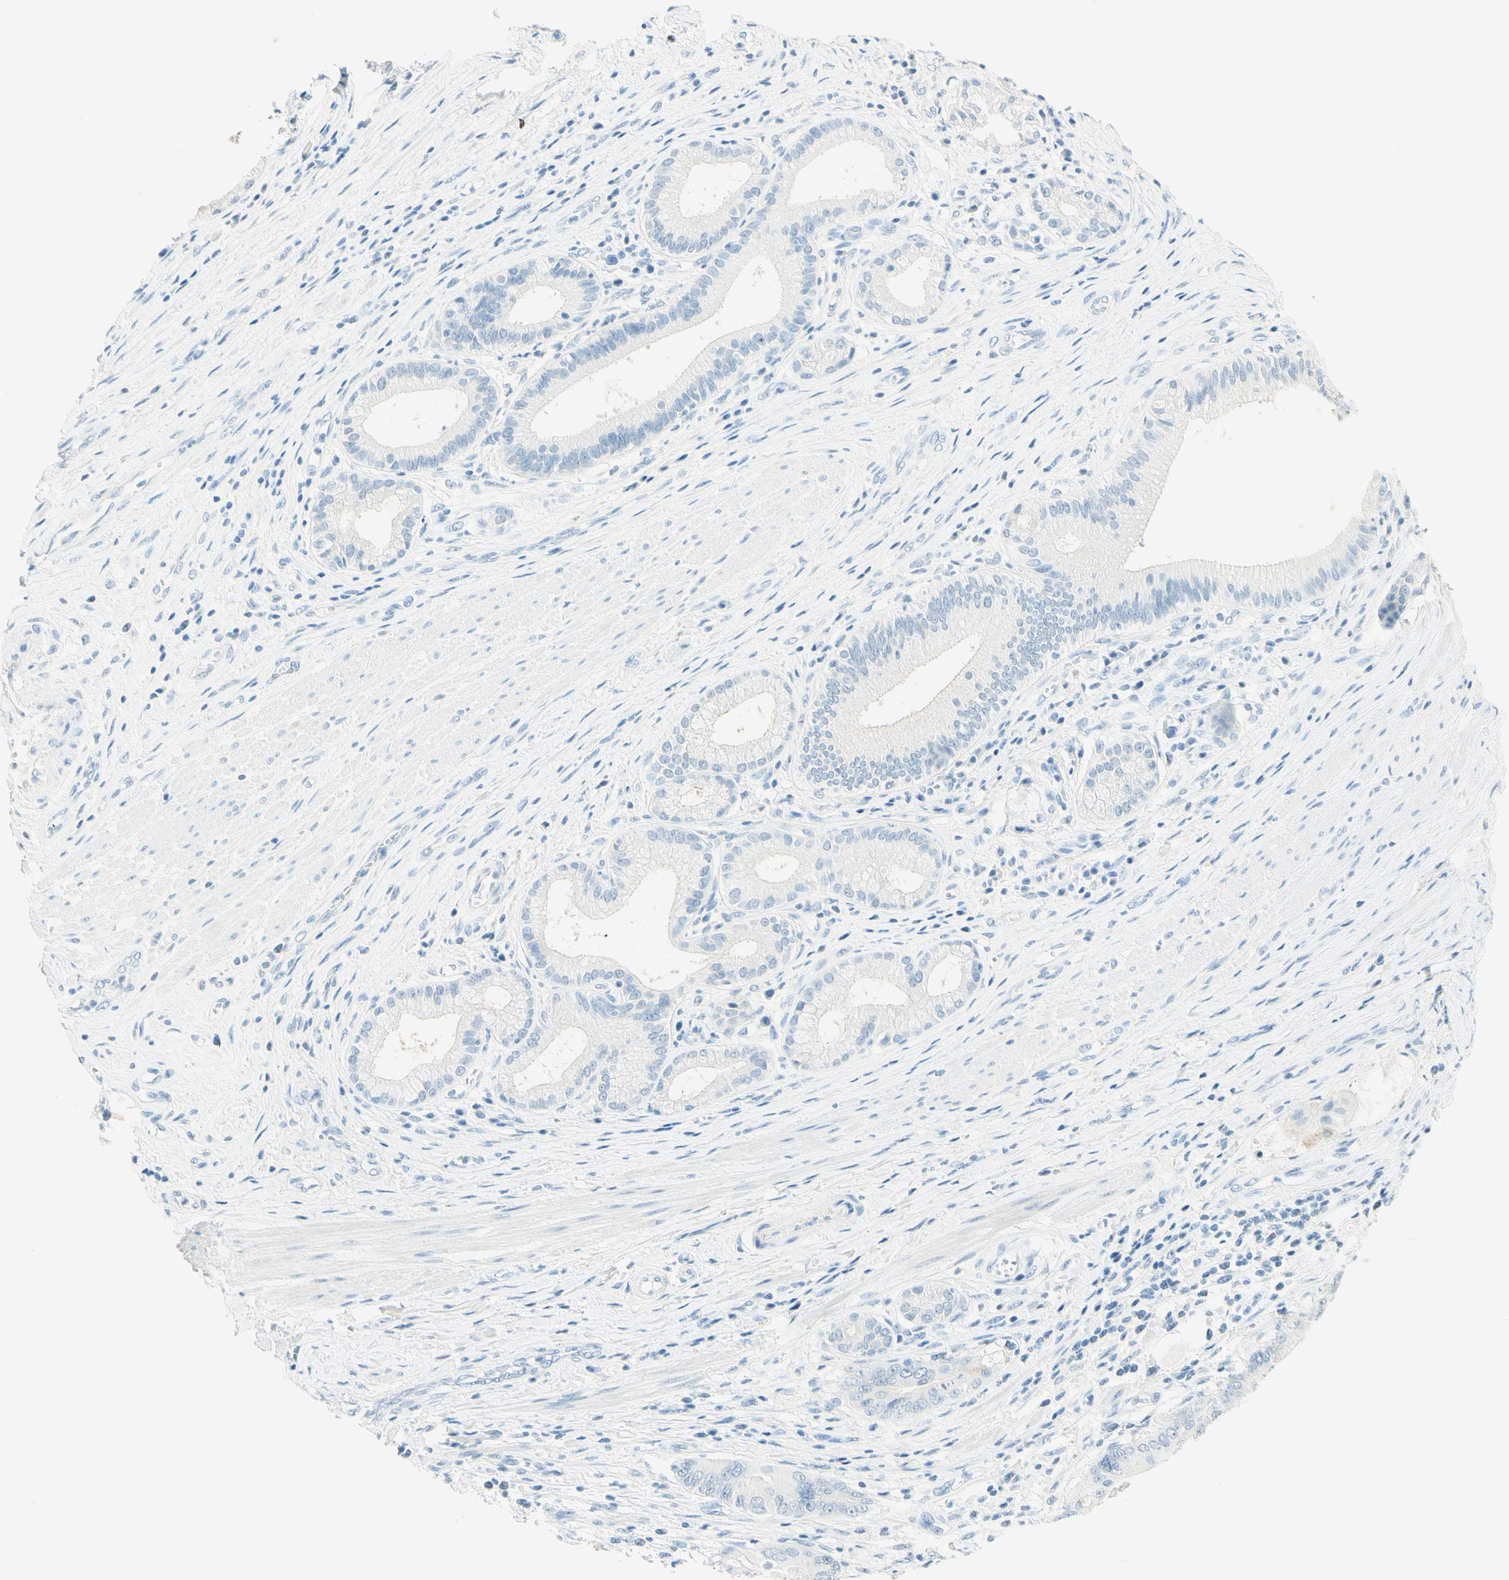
{"staining": {"intensity": "negative", "quantity": "none", "location": "none"}, "tissue": "pancreatic cancer", "cell_type": "Tumor cells", "image_type": "cancer", "snomed": [{"axis": "morphology", "description": "Adenocarcinoma, NOS"}, {"axis": "topography", "description": "Pancreas"}], "caption": "DAB (3,3'-diaminobenzidine) immunohistochemical staining of adenocarcinoma (pancreatic) demonstrates no significant expression in tumor cells. Nuclei are stained in blue.", "gene": "TMEM132D", "patient": {"sex": "female", "age": 75}}